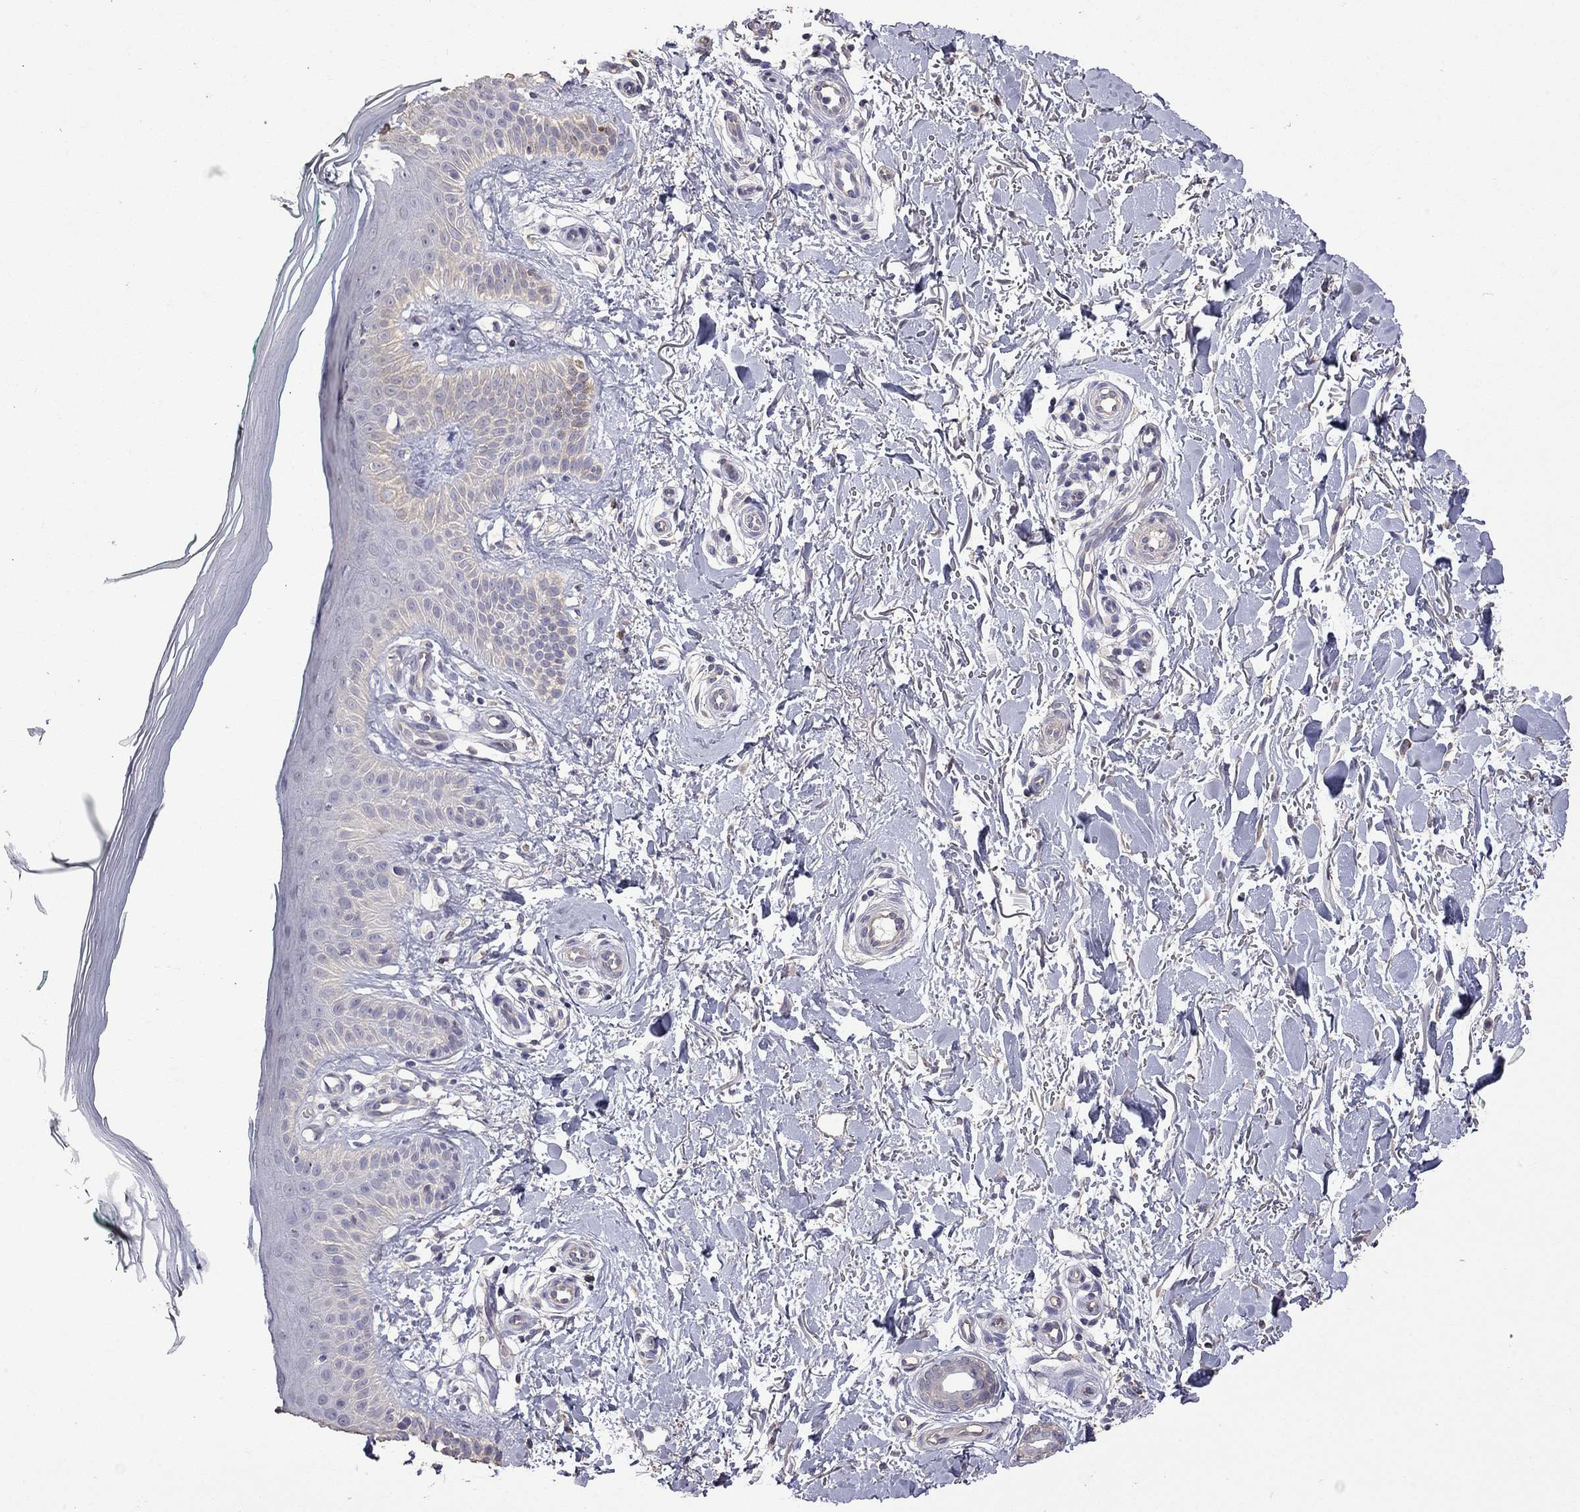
{"staining": {"intensity": "negative", "quantity": "none", "location": "none"}, "tissue": "skin", "cell_type": "Fibroblasts", "image_type": "normal", "snomed": [{"axis": "morphology", "description": "Normal tissue, NOS"}, {"axis": "morphology", "description": "Inflammation, NOS"}, {"axis": "morphology", "description": "Fibrosis, NOS"}, {"axis": "topography", "description": "Skin"}], "caption": "The immunohistochemistry photomicrograph has no significant staining in fibroblasts of skin. Nuclei are stained in blue.", "gene": "FEZ1", "patient": {"sex": "male", "age": 71}}